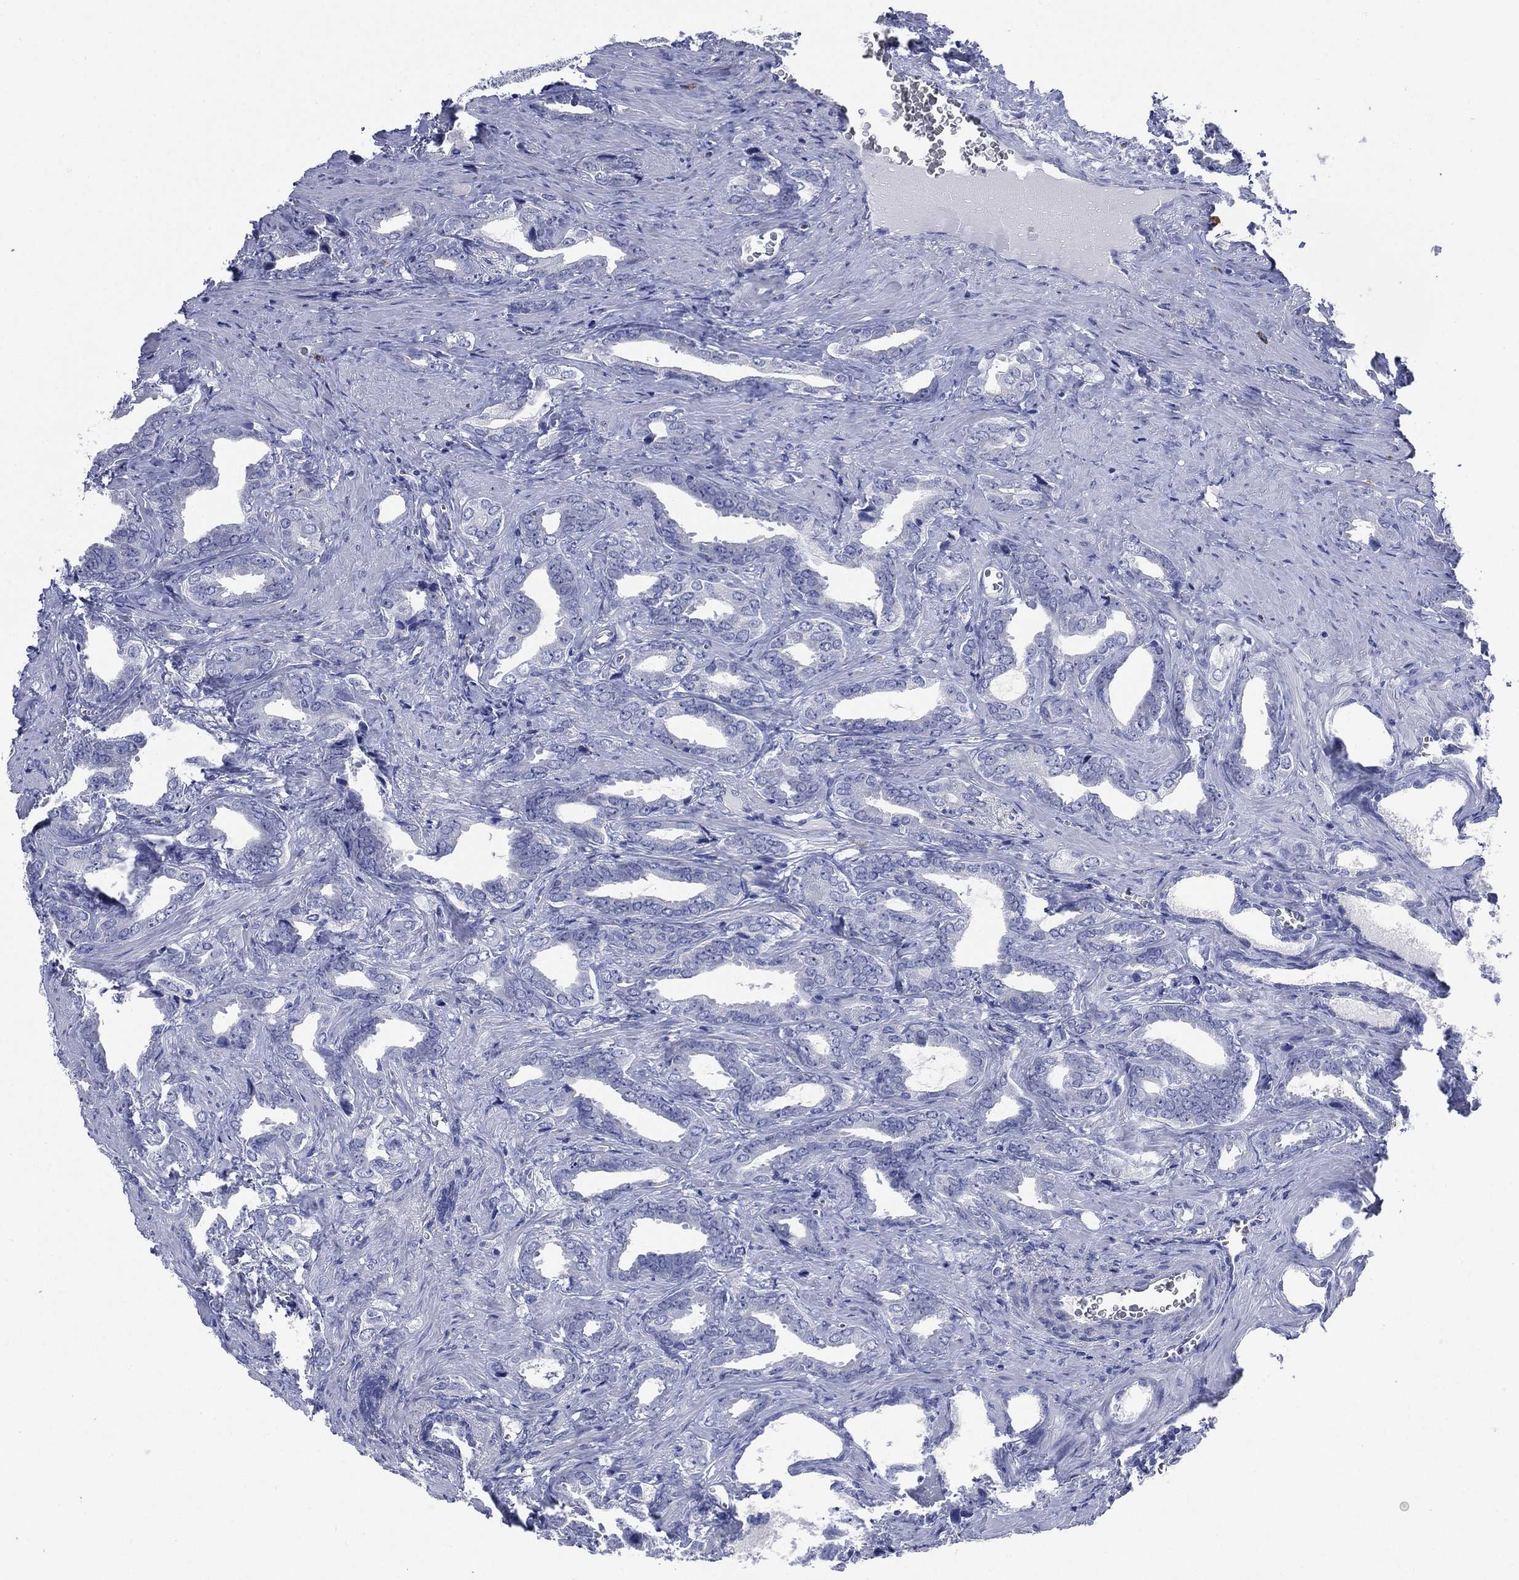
{"staining": {"intensity": "negative", "quantity": "none", "location": "none"}, "tissue": "prostate cancer", "cell_type": "Tumor cells", "image_type": "cancer", "snomed": [{"axis": "morphology", "description": "Adenocarcinoma, NOS"}, {"axis": "topography", "description": "Prostate"}], "caption": "Prostate cancer was stained to show a protein in brown. There is no significant staining in tumor cells. (DAB immunohistochemistry visualized using brightfield microscopy, high magnification).", "gene": "AKAP3", "patient": {"sex": "male", "age": 66}}